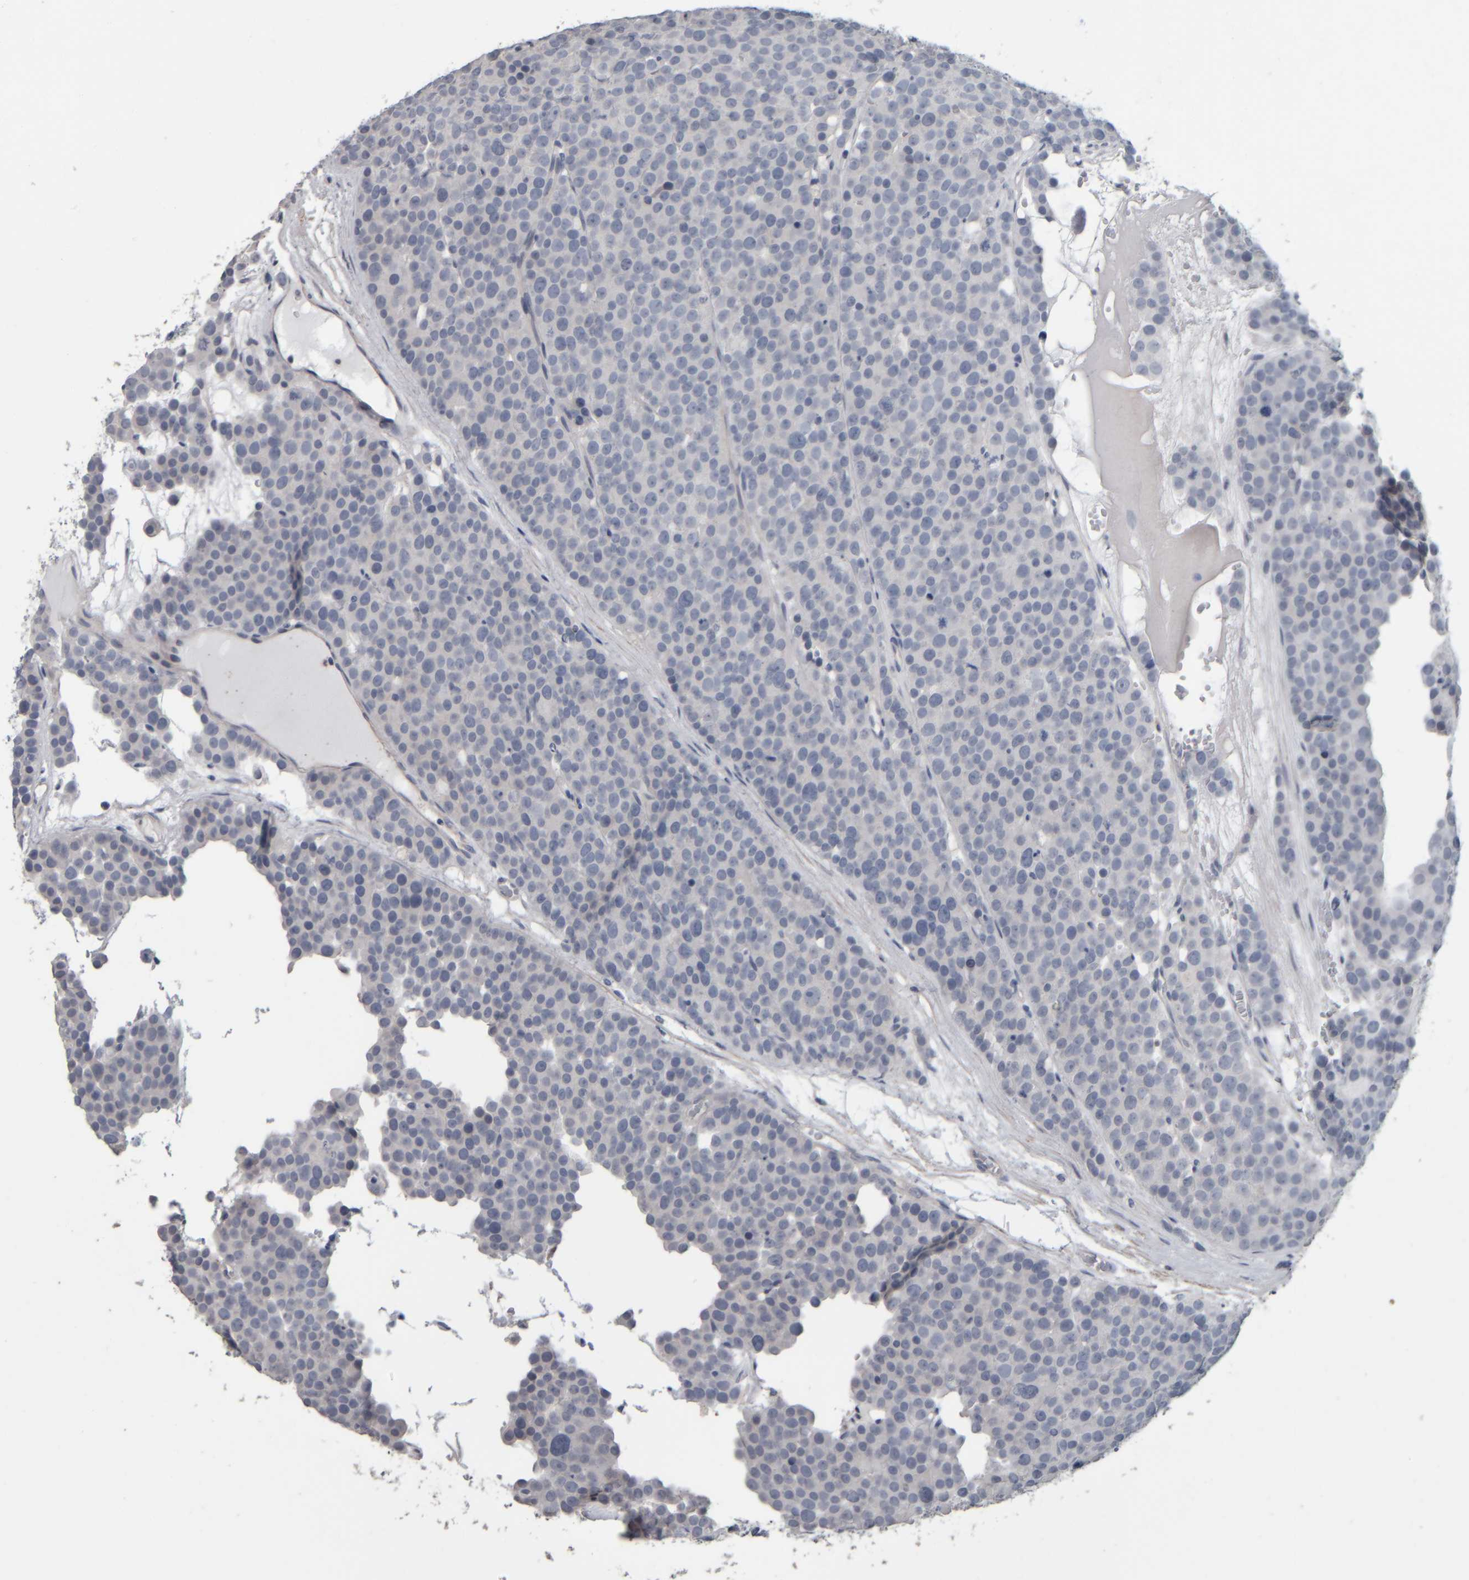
{"staining": {"intensity": "negative", "quantity": "none", "location": "none"}, "tissue": "testis cancer", "cell_type": "Tumor cells", "image_type": "cancer", "snomed": [{"axis": "morphology", "description": "Seminoma, NOS"}, {"axis": "topography", "description": "Testis"}], "caption": "Immunohistochemistry image of neoplastic tissue: human testis cancer (seminoma) stained with DAB (3,3'-diaminobenzidine) shows no significant protein expression in tumor cells.", "gene": "CAVIN4", "patient": {"sex": "male", "age": 71}}